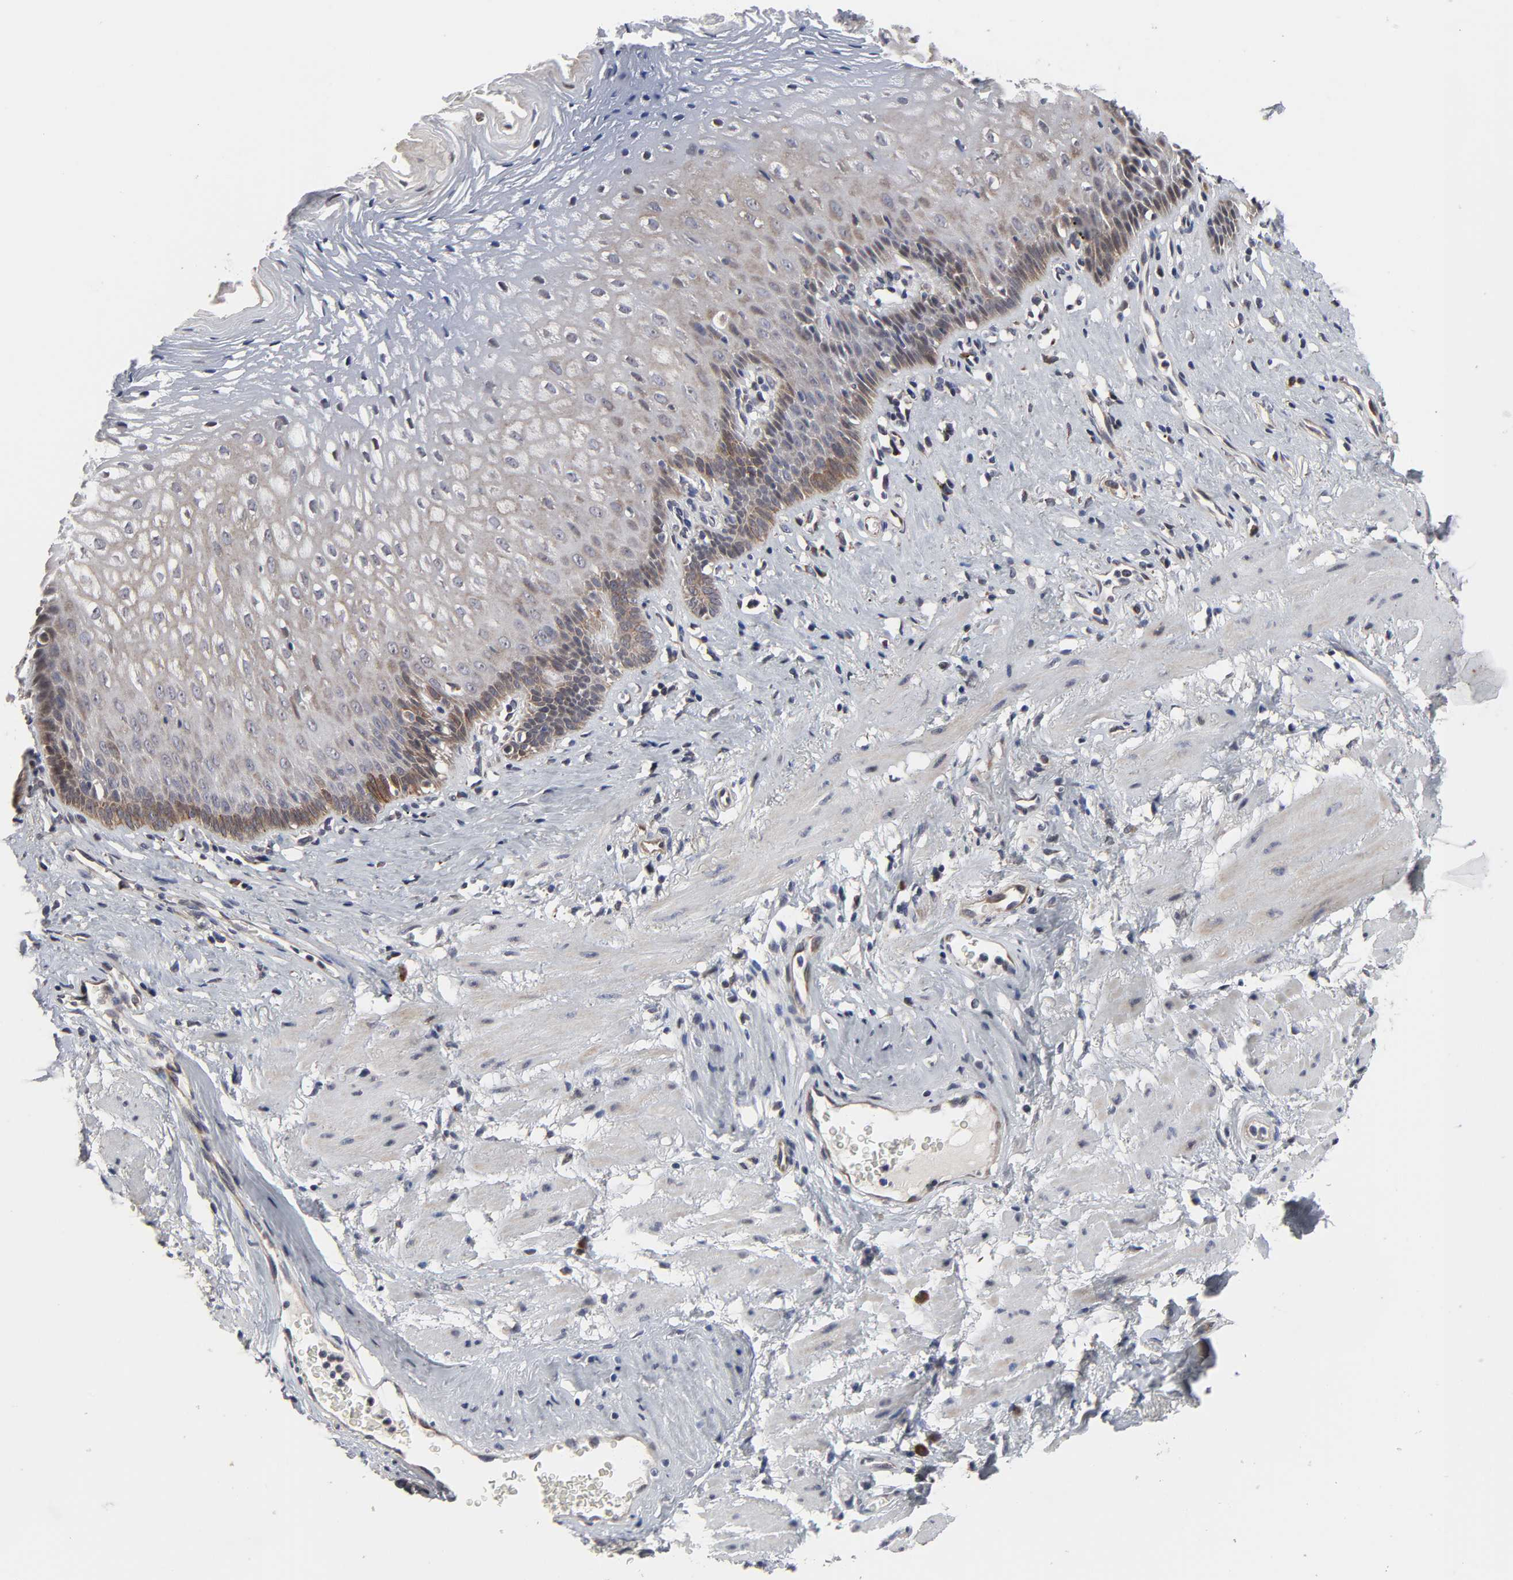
{"staining": {"intensity": "moderate", "quantity": "25%-75%", "location": "cytoplasmic/membranous,nuclear"}, "tissue": "esophagus", "cell_type": "Squamous epithelial cells", "image_type": "normal", "snomed": [{"axis": "morphology", "description": "Normal tissue, NOS"}, {"axis": "topography", "description": "Esophagus"}], "caption": "Immunohistochemical staining of normal human esophagus displays moderate cytoplasmic/membranous,nuclear protein positivity in approximately 25%-75% of squamous epithelial cells. Using DAB (3,3'-diaminobenzidine) (brown) and hematoxylin (blue) stains, captured at high magnification using brightfield microscopy.", "gene": "HNF4A", "patient": {"sex": "female", "age": 70}}